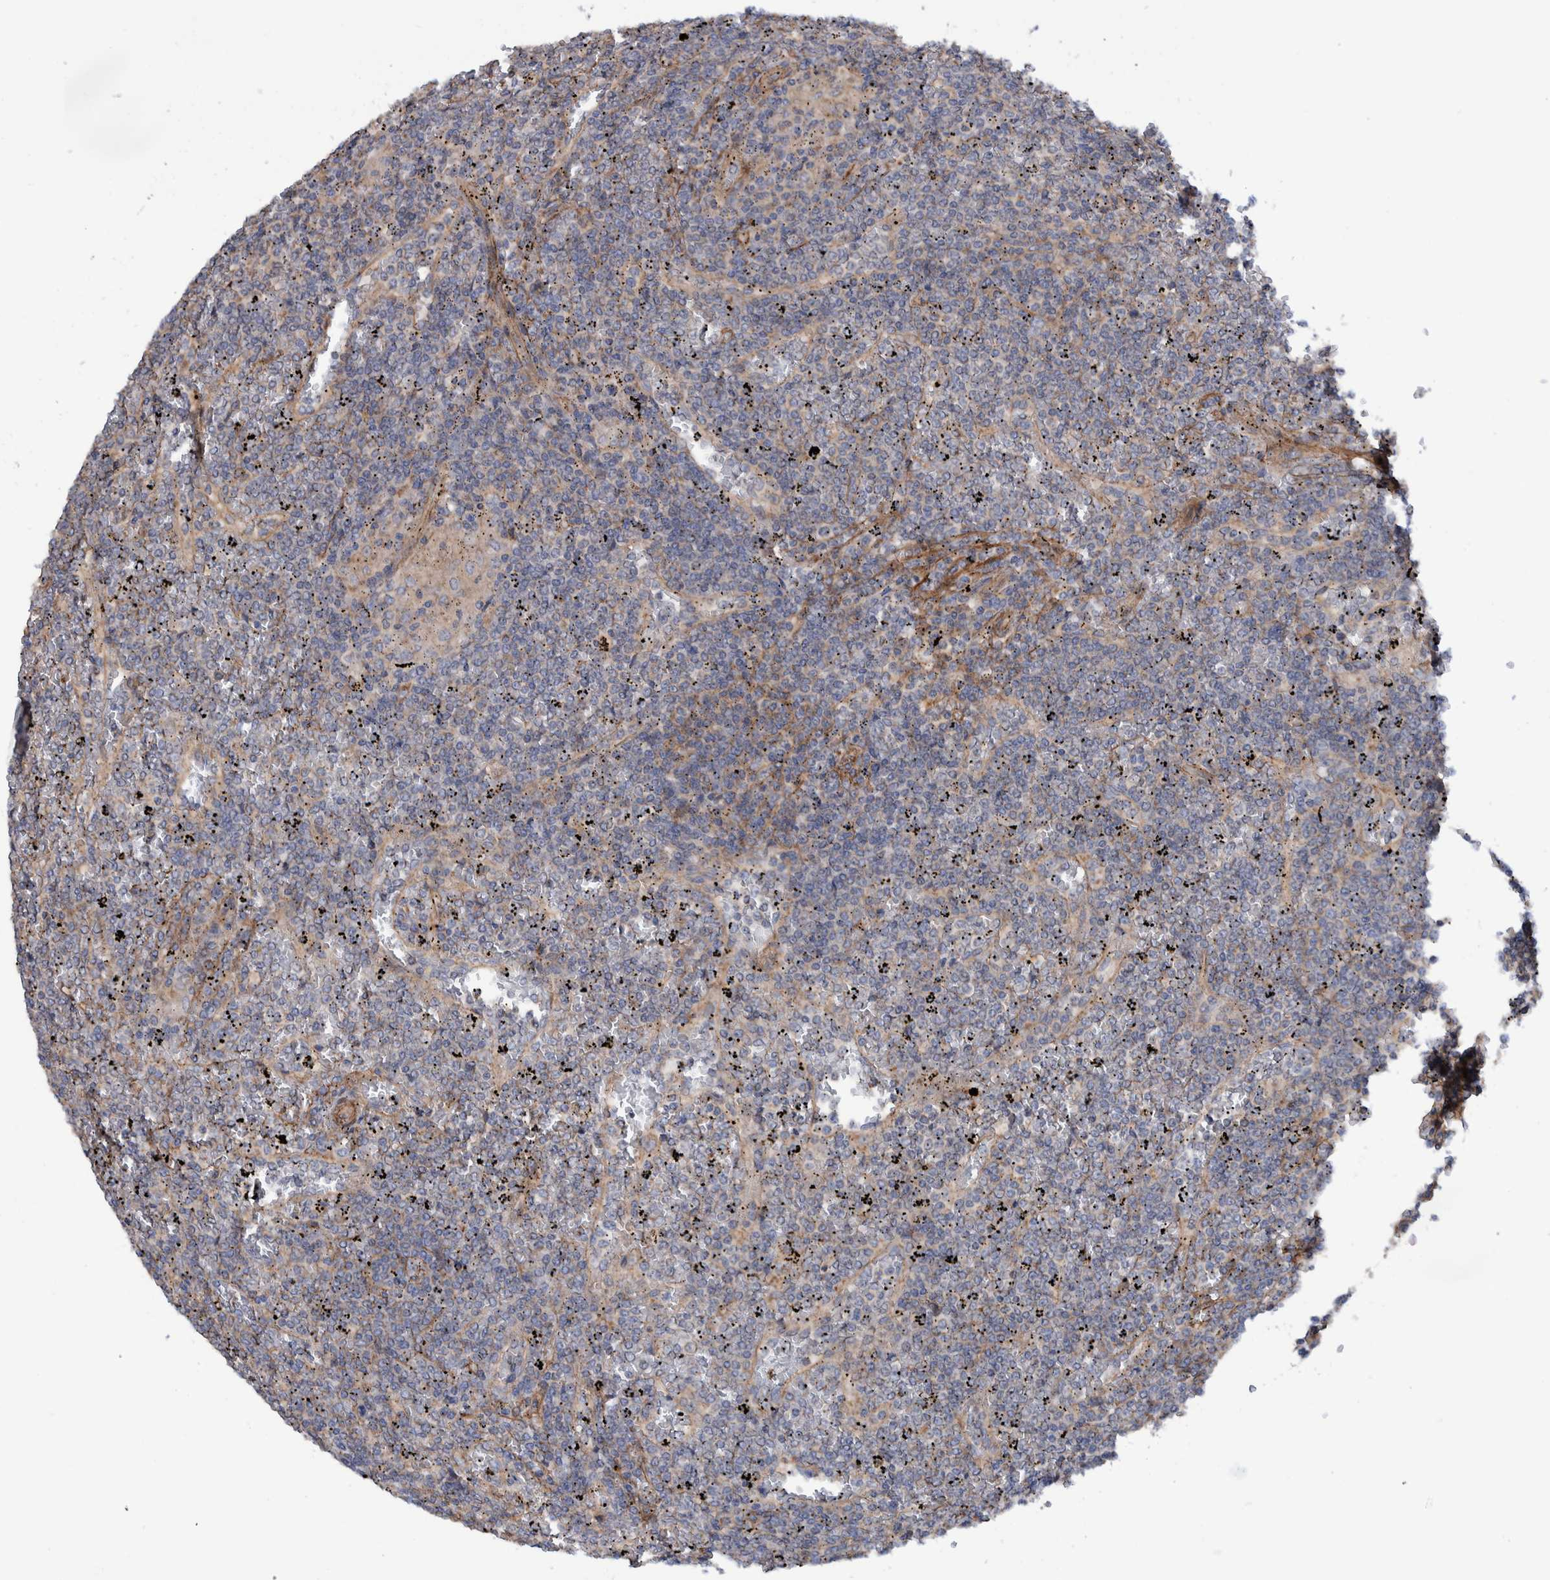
{"staining": {"intensity": "negative", "quantity": "none", "location": "none"}, "tissue": "lymphoma", "cell_type": "Tumor cells", "image_type": "cancer", "snomed": [{"axis": "morphology", "description": "Malignant lymphoma, non-Hodgkin's type, Low grade"}, {"axis": "topography", "description": "Spleen"}], "caption": "There is no significant positivity in tumor cells of low-grade malignant lymphoma, non-Hodgkin's type.", "gene": "SLC25A10", "patient": {"sex": "female", "age": 19}}